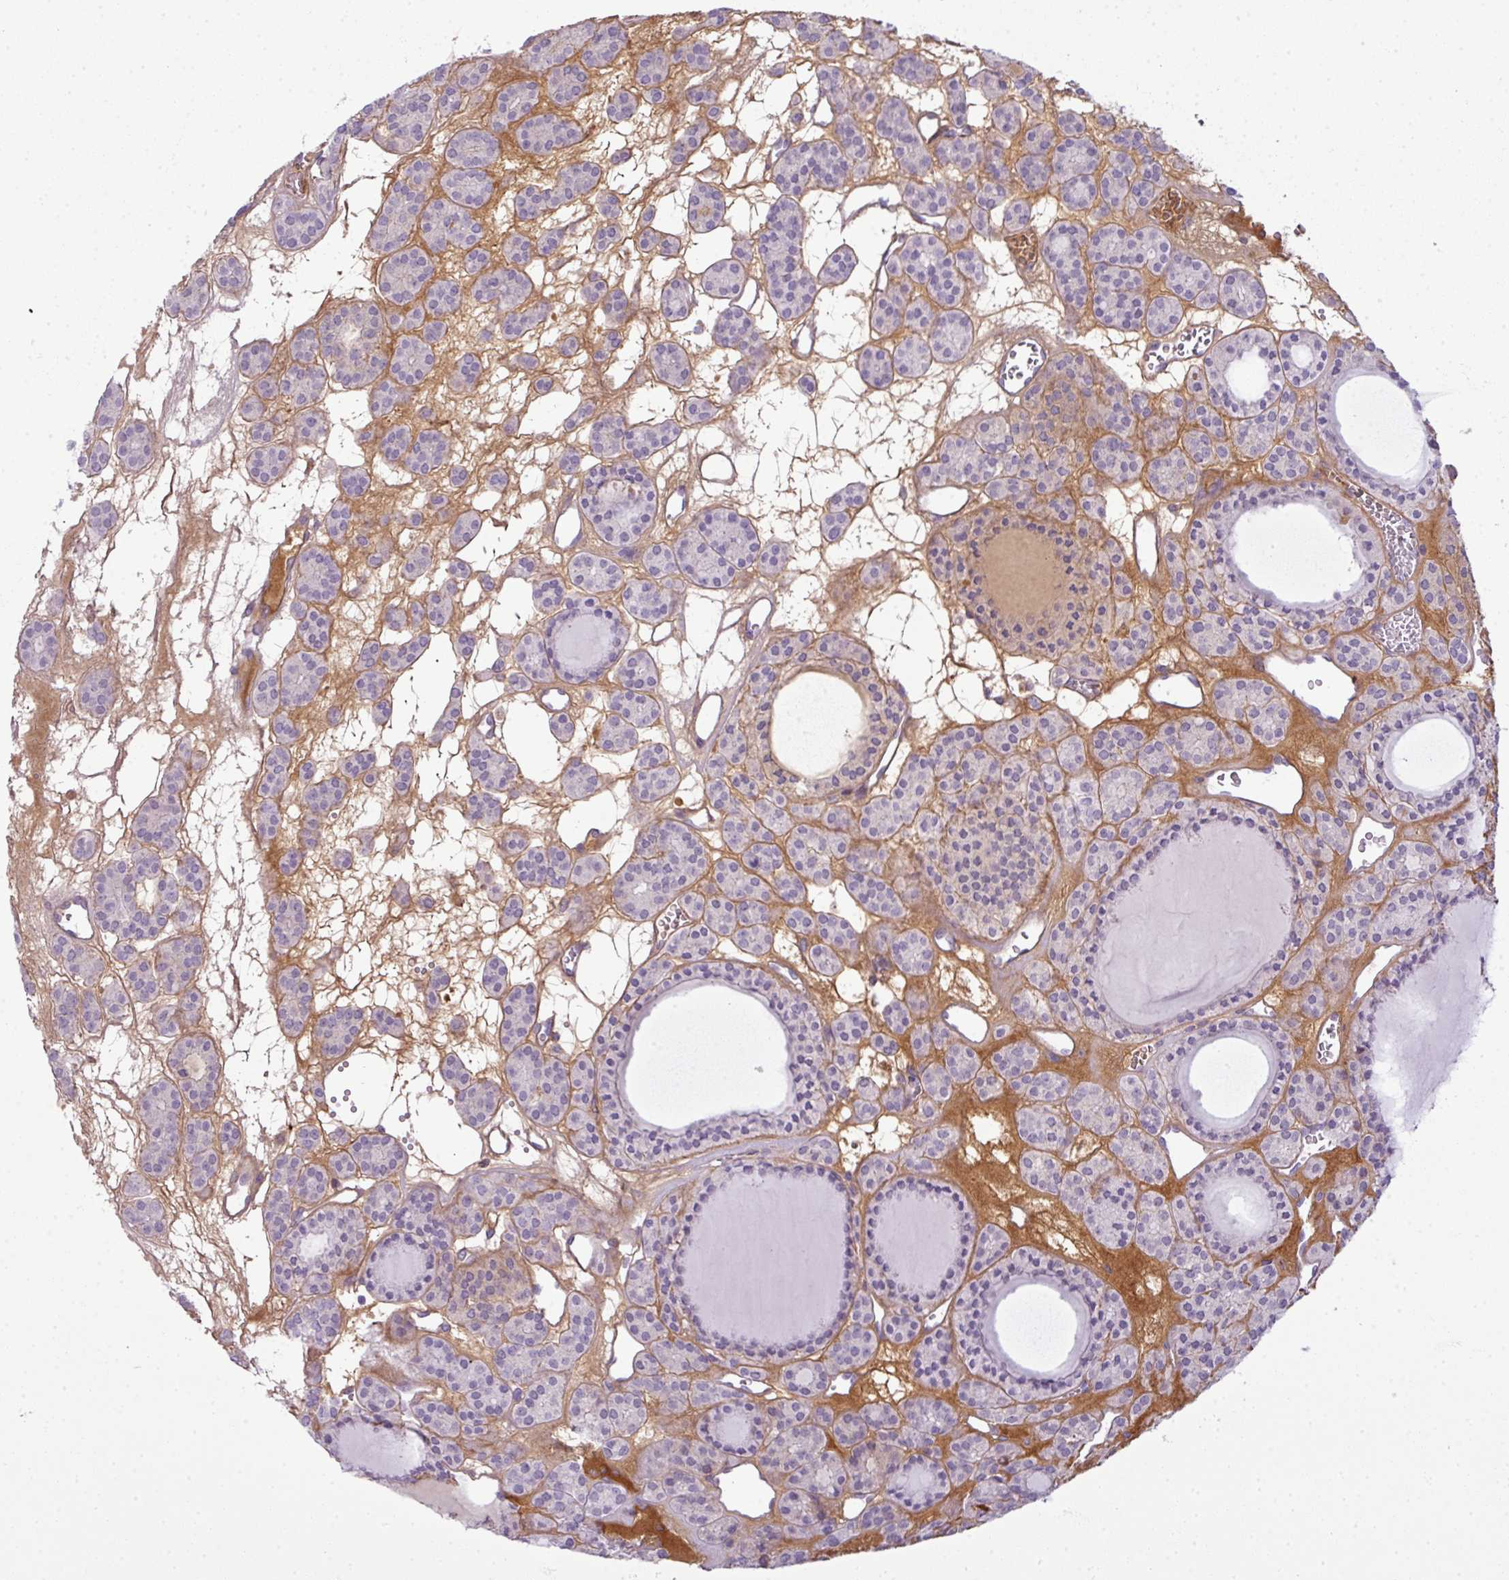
{"staining": {"intensity": "weak", "quantity": "<25%", "location": "cytoplasmic/membranous"}, "tissue": "thyroid cancer", "cell_type": "Tumor cells", "image_type": "cancer", "snomed": [{"axis": "morphology", "description": "Follicular adenoma carcinoma, NOS"}, {"axis": "topography", "description": "Thyroid gland"}], "caption": "High power microscopy histopathology image of an IHC image of follicular adenoma carcinoma (thyroid), revealing no significant staining in tumor cells.", "gene": "C4B", "patient": {"sex": "female", "age": 63}}